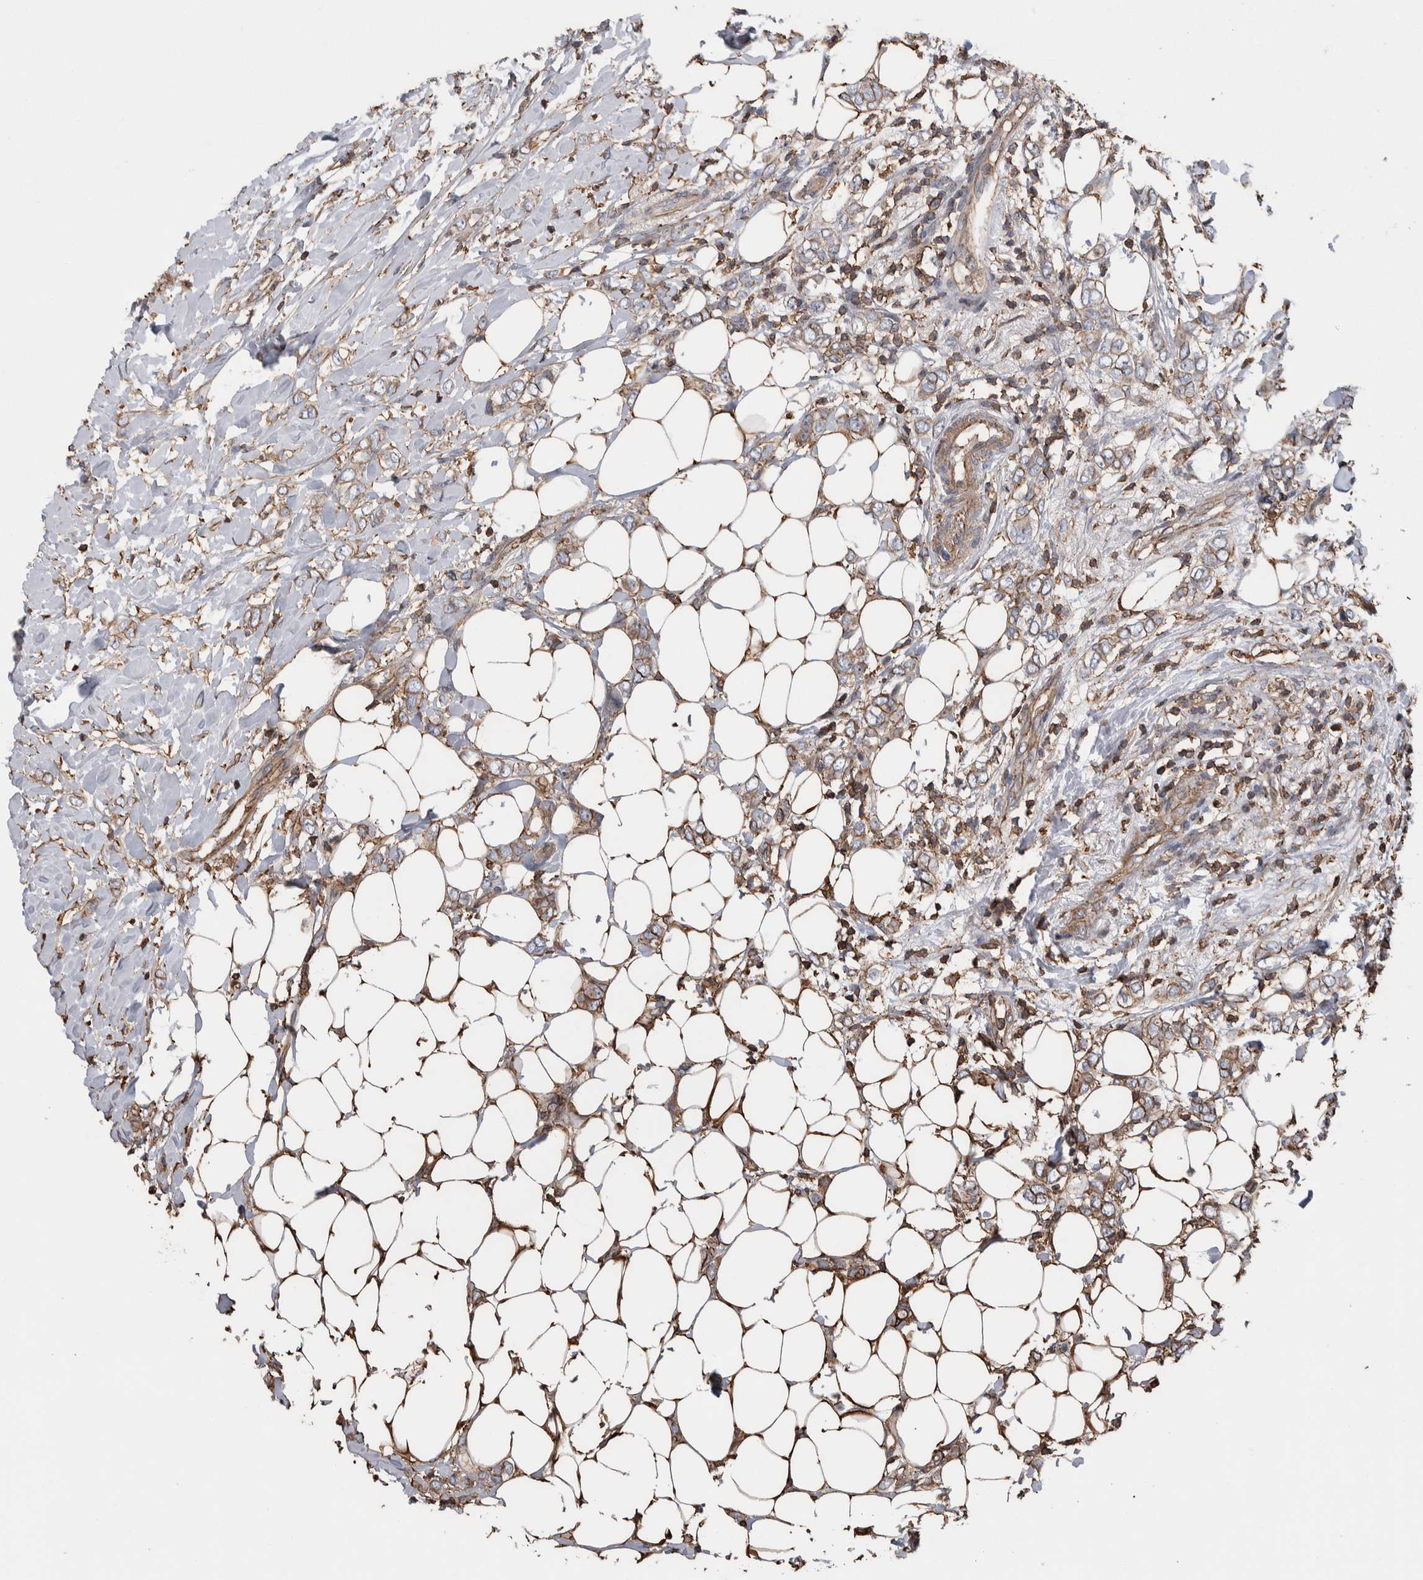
{"staining": {"intensity": "weak", "quantity": ">75%", "location": "cytoplasmic/membranous"}, "tissue": "breast cancer", "cell_type": "Tumor cells", "image_type": "cancer", "snomed": [{"axis": "morphology", "description": "Normal tissue, NOS"}, {"axis": "morphology", "description": "Lobular carcinoma"}, {"axis": "topography", "description": "Breast"}], "caption": "Weak cytoplasmic/membranous expression for a protein is identified in about >75% of tumor cells of lobular carcinoma (breast) using immunohistochemistry.", "gene": "ENPP2", "patient": {"sex": "female", "age": 47}}